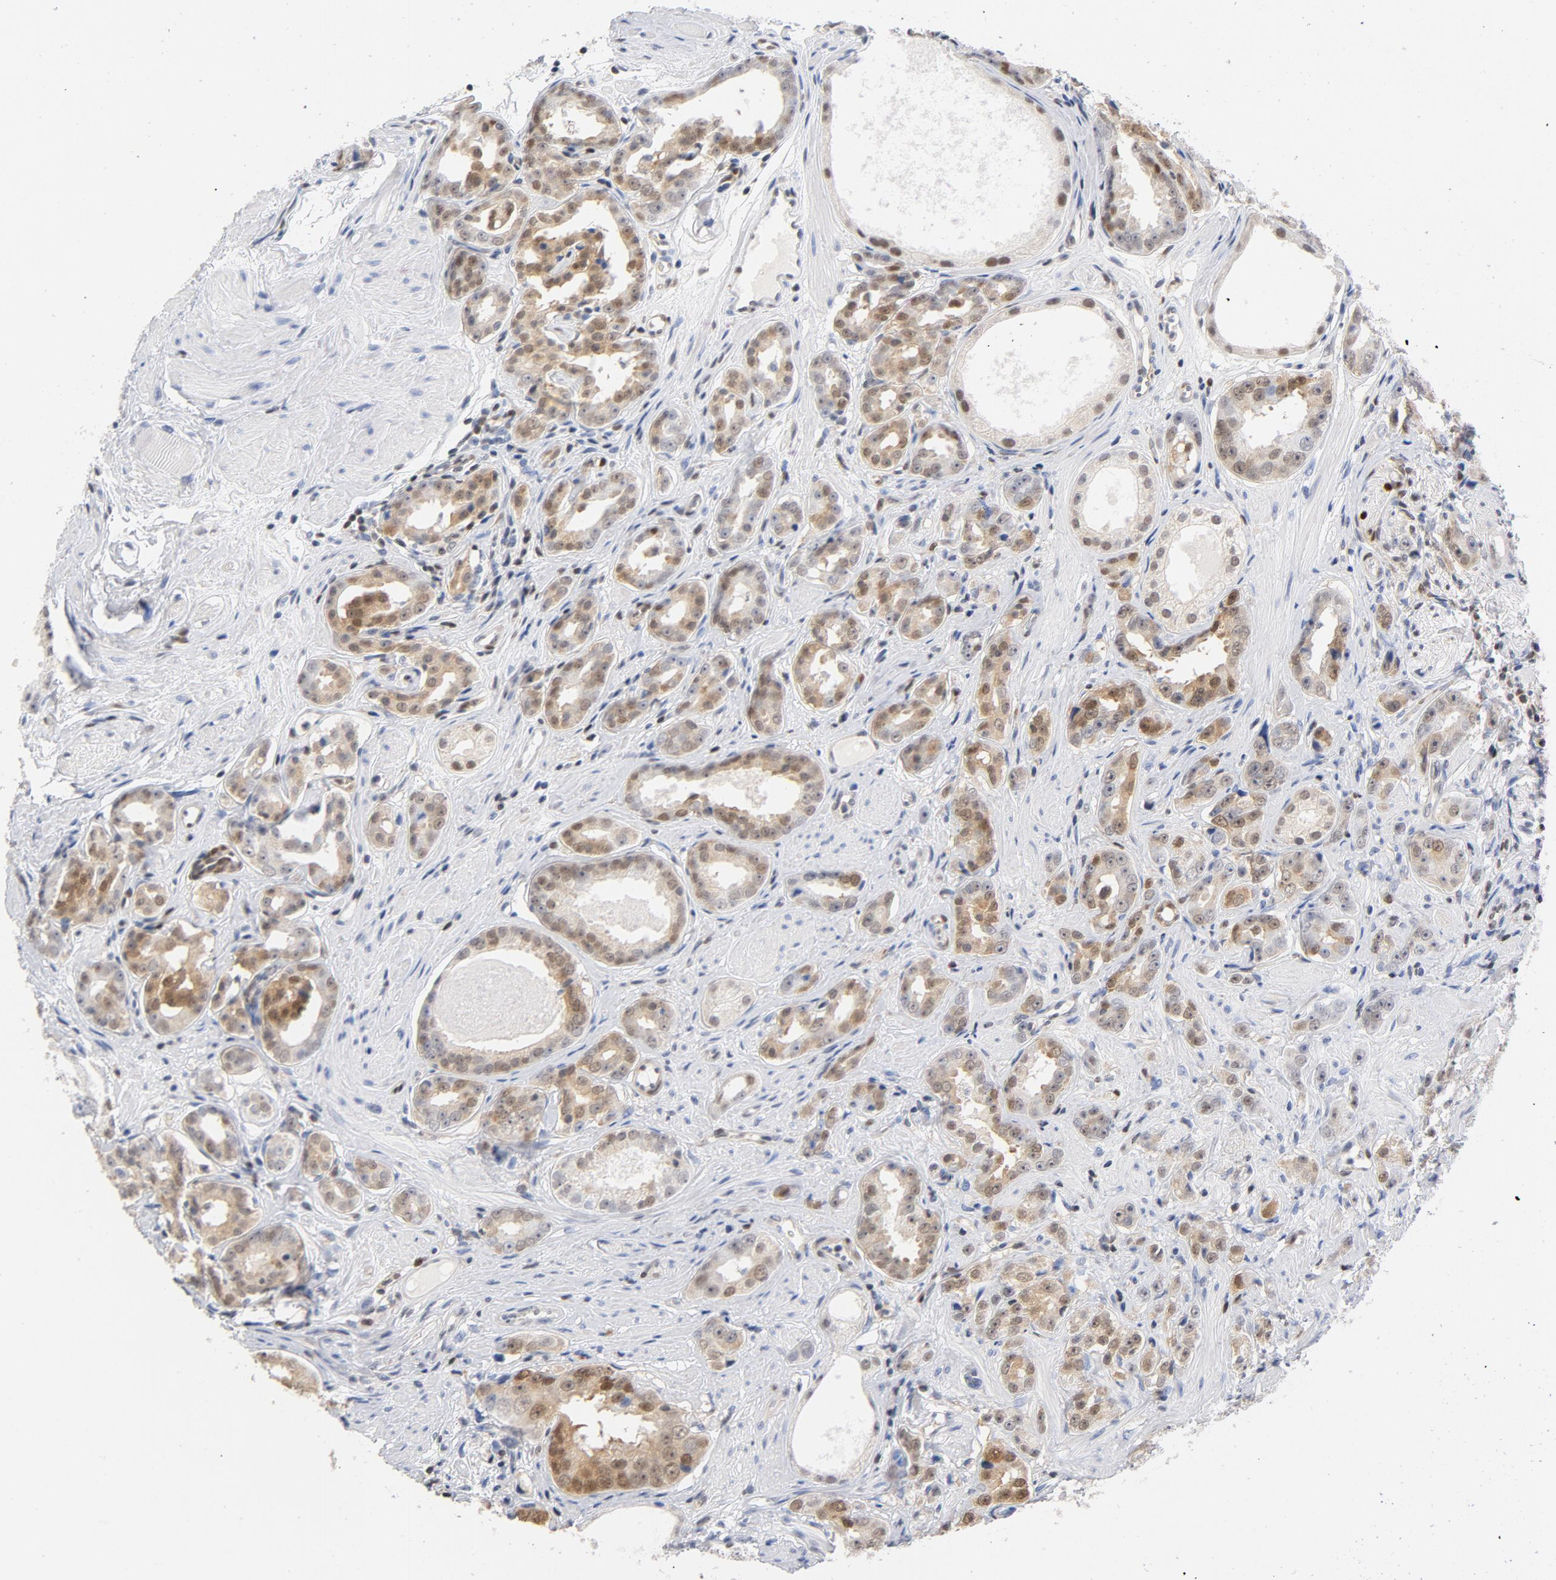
{"staining": {"intensity": "moderate", "quantity": ">75%", "location": "cytoplasmic/membranous,nuclear"}, "tissue": "prostate cancer", "cell_type": "Tumor cells", "image_type": "cancer", "snomed": [{"axis": "morphology", "description": "Adenocarcinoma, Medium grade"}, {"axis": "topography", "description": "Prostate"}], "caption": "Immunohistochemistry histopathology image of prostate cancer (medium-grade adenocarcinoma) stained for a protein (brown), which reveals medium levels of moderate cytoplasmic/membranous and nuclear expression in approximately >75% of tumor cells.", "gene": "CDKN1B", "patient": {"sex": "male", "age": 53}}